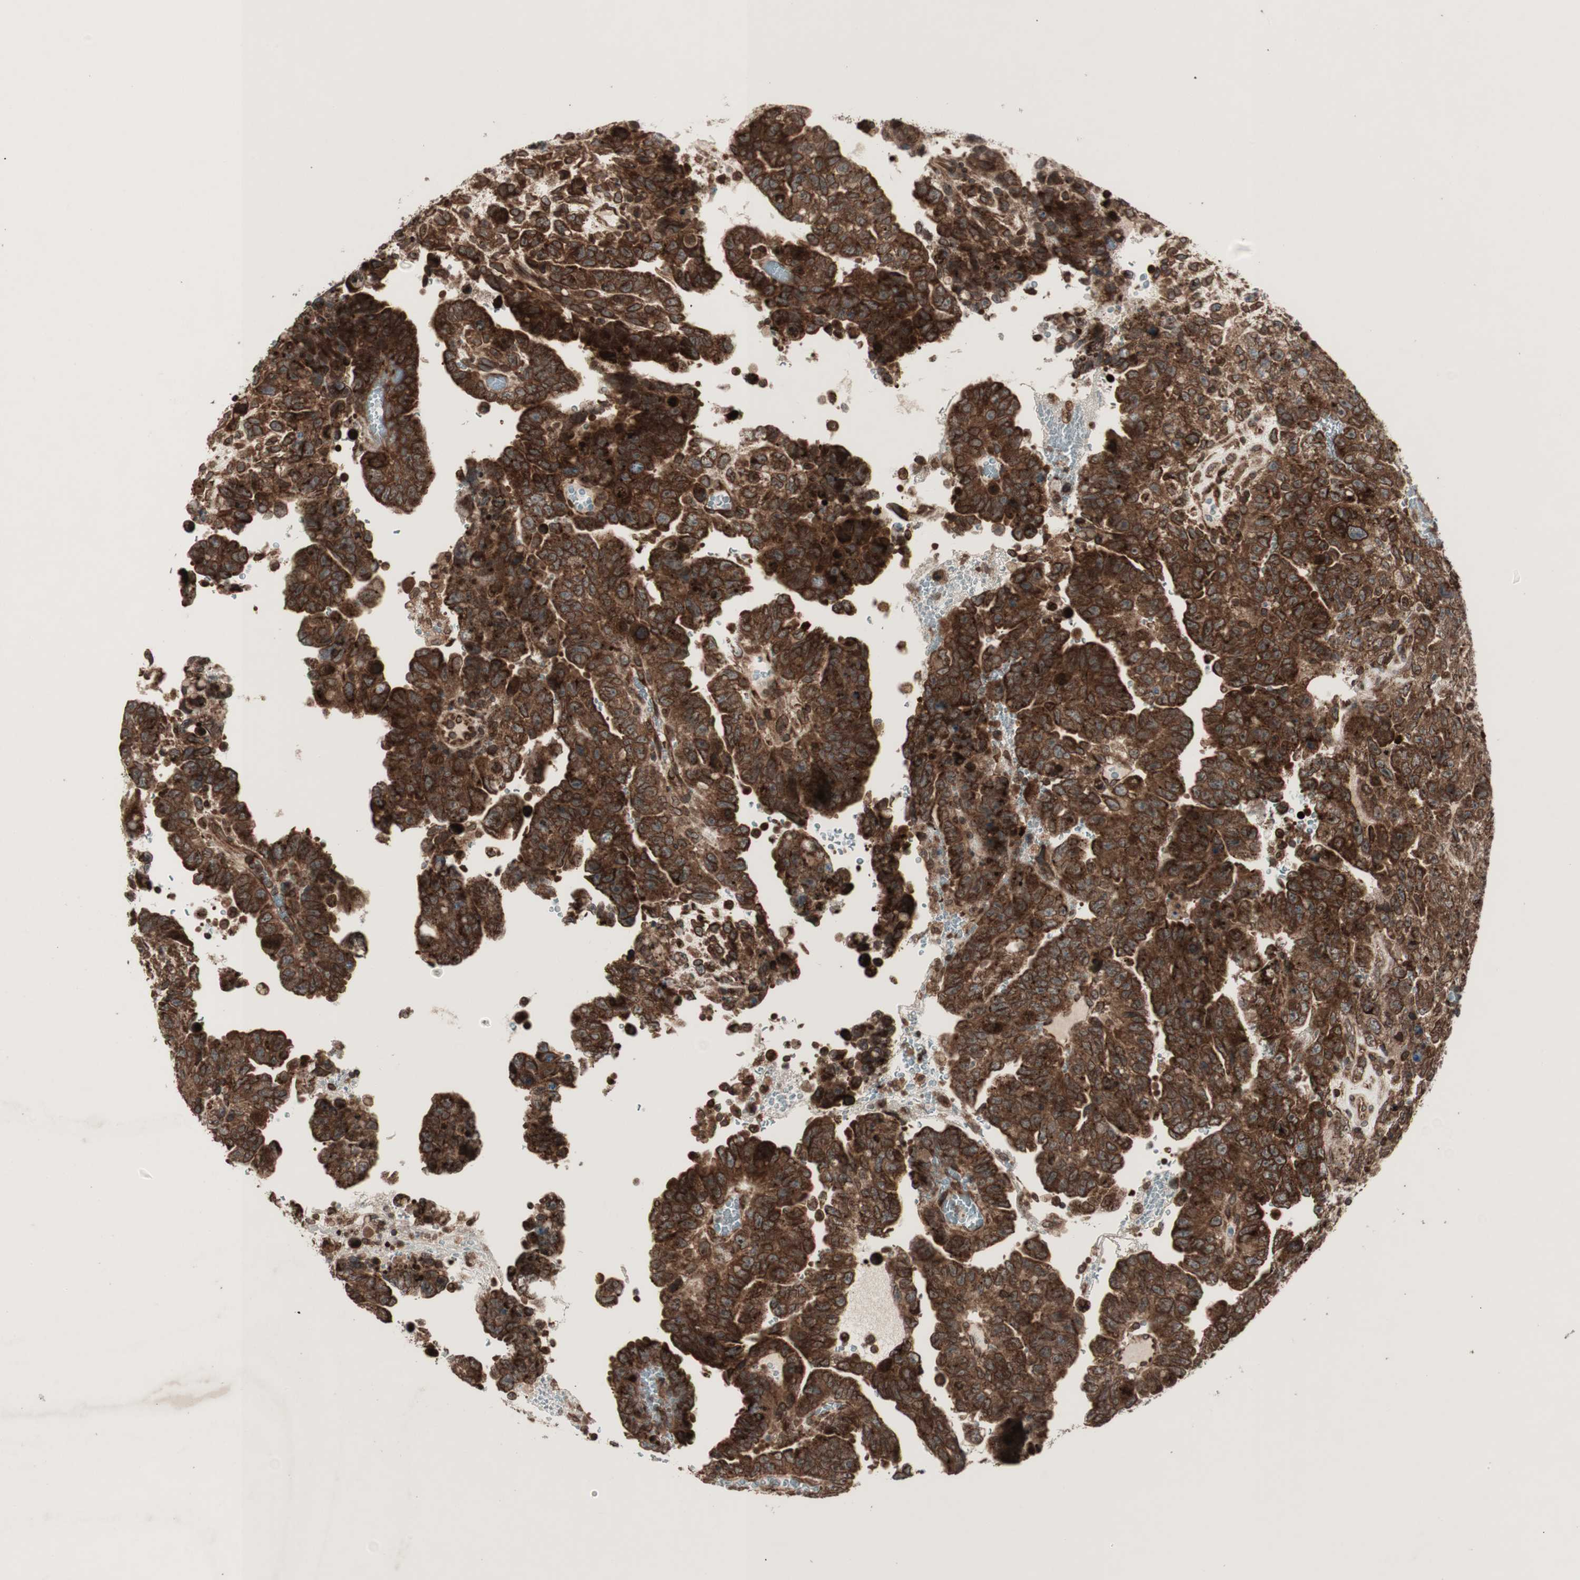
{"staining": {"intensity": "strong", "quantity": ">75%", "location": "cytoplasmic/membranous,nuclear"}, "tissue": "testis cancer", "cell_type": "Tumor cells", "image_type": "cancer", "snomed": [{"axis": "morphology", "description": "Carcinoma, Embryonal, NOS"}, {"axis": "topography", "description": "Testis"}], "caption": "A brown stain shows strong cytoplasmic/membranous and nuclear expression of a protein in embryonal carcinoma (testis) tumor cells.", "gene": "NUP62", "patient": {"sex": "male", "age": 28}}